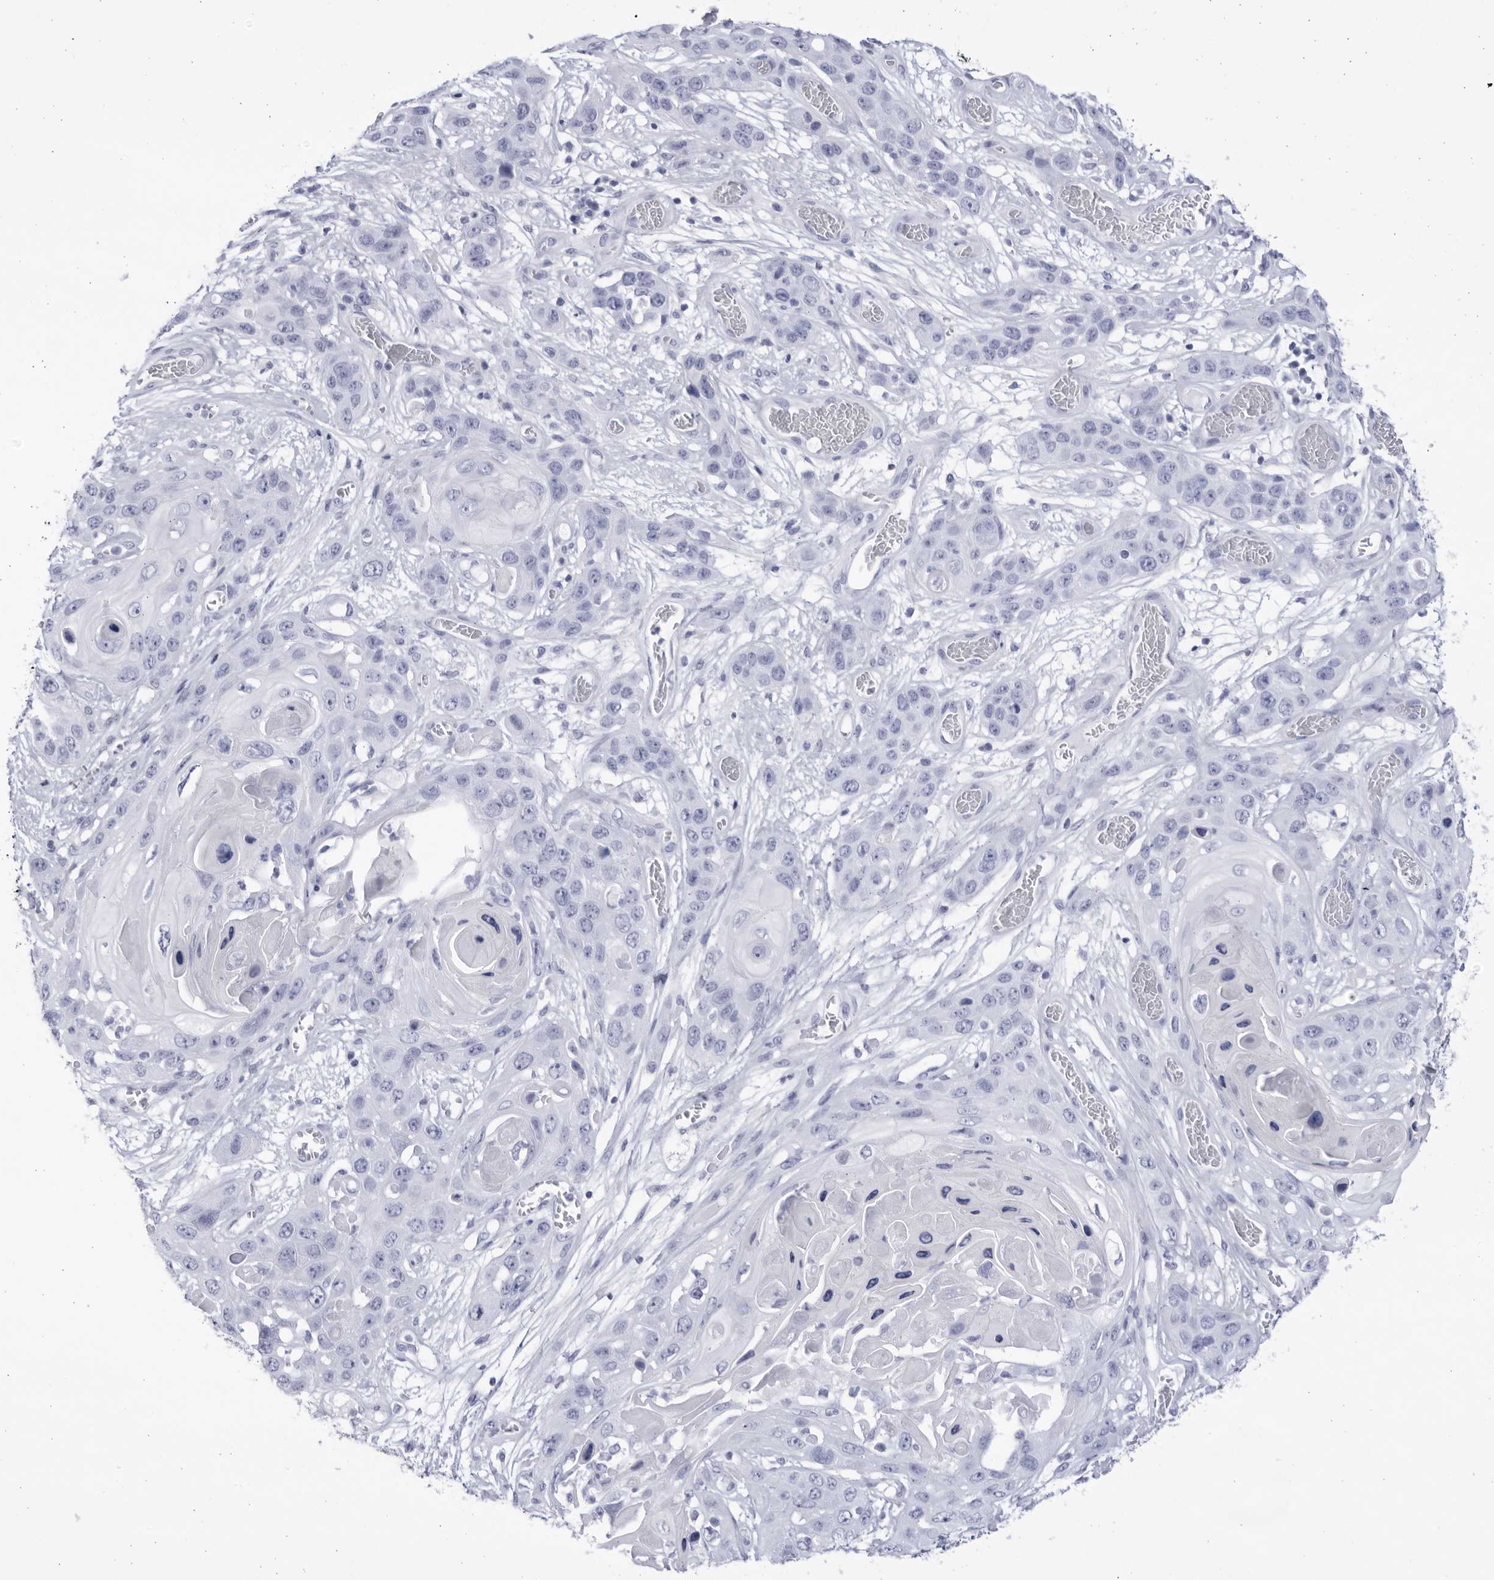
{"staining": {"intensity": "negative", "quantity": "none", "location": "none"}, "tissue": "skin cancer", "cell_type": "Tumor cells", "image_type": "cancer", "snomed": [{"axis": "morphology", "description": "Squamous cell carcinoma, NOS"}, {"axis": "topography", "description": "Skin"}], "caption": "This is a photomicrograph of IHC staining of skin squamous cell carcinoma, which shows no expression in tumor cells. Brightfield microscopy of immunohistochemistry (IHC) stained with DAB (brown) and hematoxylin (blue), captured at high magnification.", "gene": "CCDC181", "patient": {"sex": "male", "age": 55}}